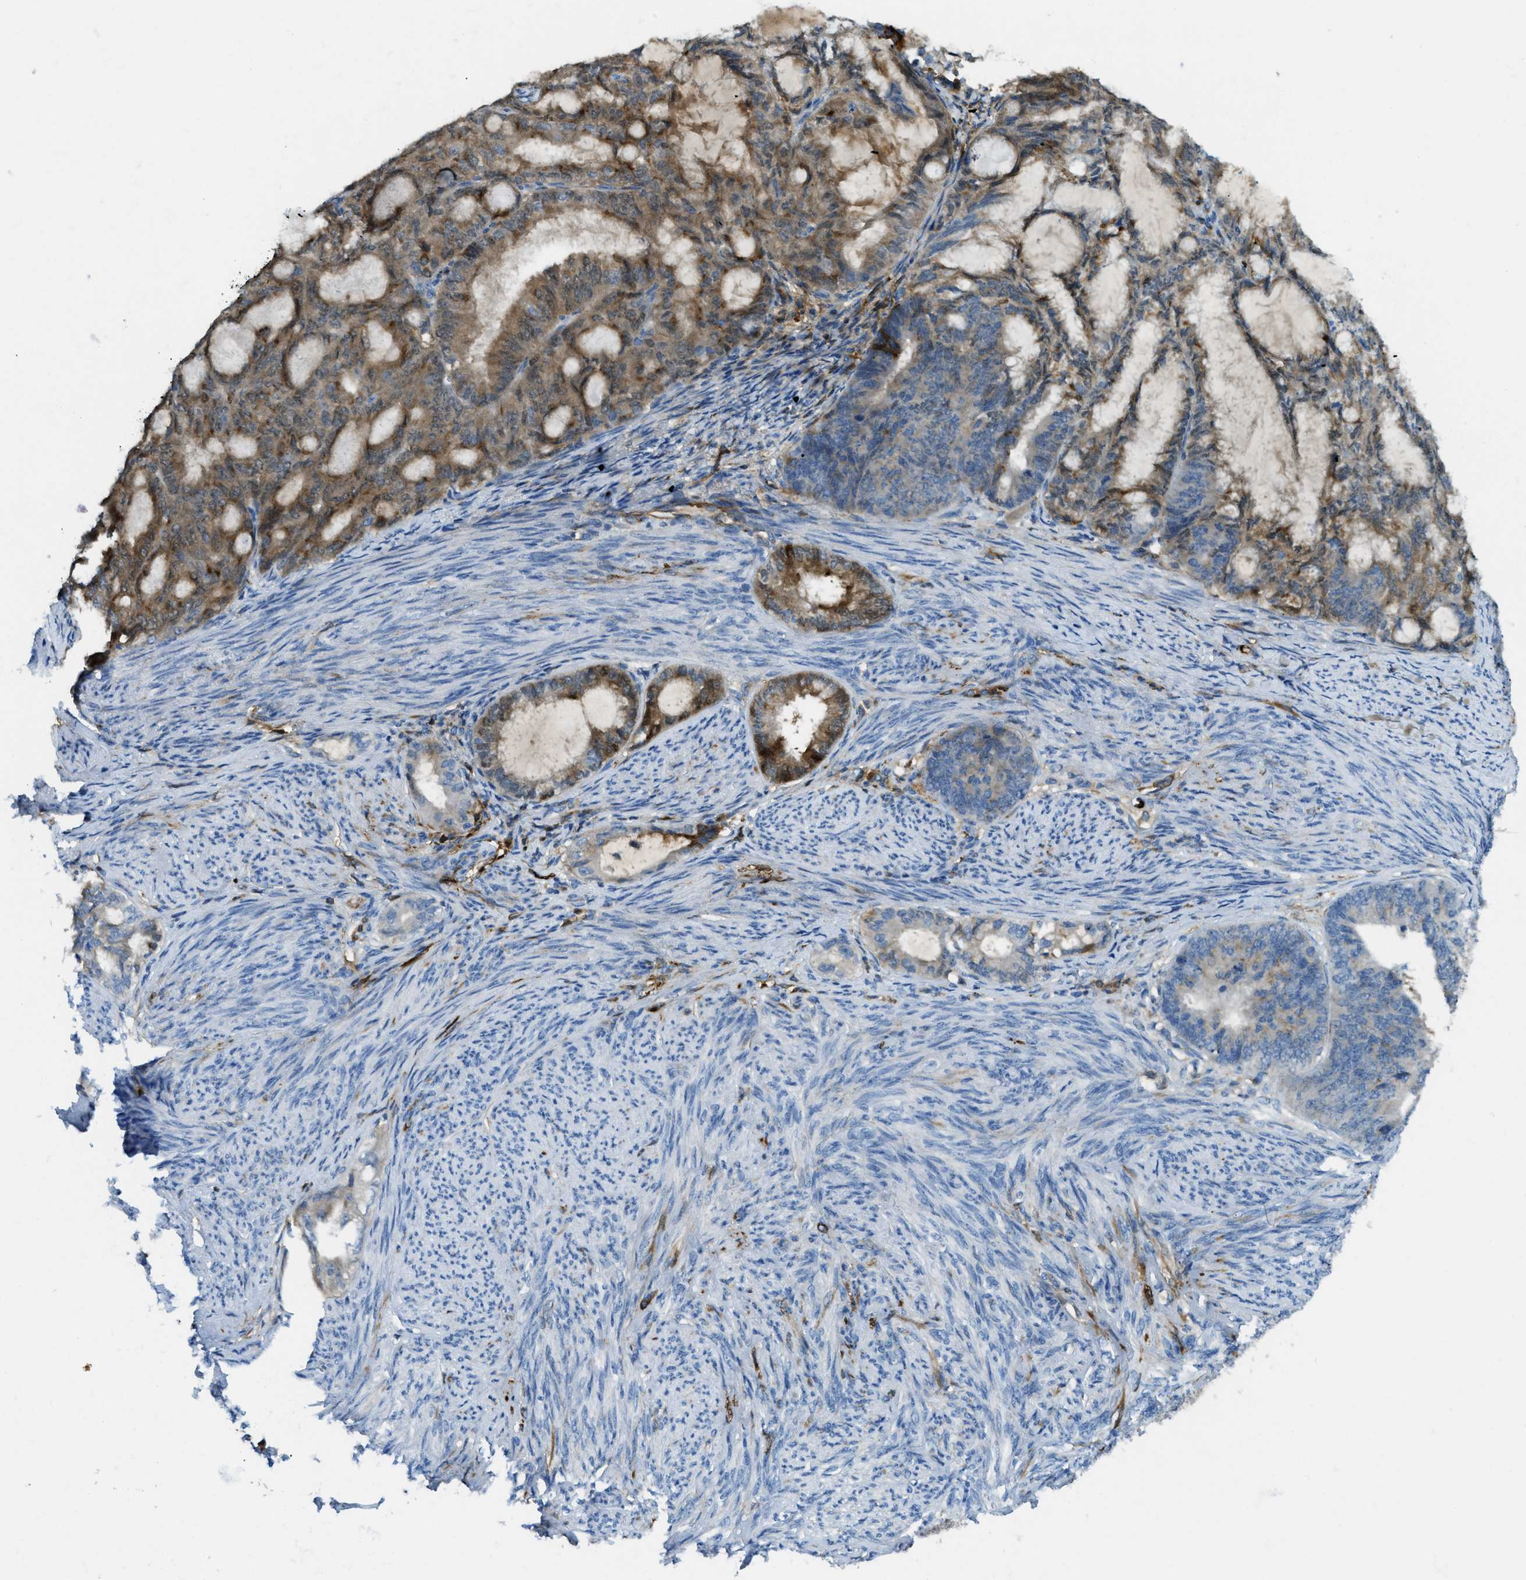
{"staining": {"intensity": "weak", "quantity": ">75%", "location": "cytoplasmic/membranous"}, "tissue": "endometrial cancer", "cell_type": "Tumor cells", "image_type": "cancer", "snomed": [{"axis": "morphology", "description": "Adenocarcinoma, NOS"}, {"axis": "topography", "description": "Endometrium"}], "caption": "DAB (3,3'-diaminobenzidine) immunohistochemical staining of human endometrial adenocarcinoma exhibits weak cytoplasmic/membranous protein staining in about >75% of tumor cells. (Stains: DAB (3,3'-diaminobenzidine) in brown, nuclei in blue, Microscopy: brightfield microscopy at high magnification).", "gene": "TRIM59", "patient": {"sex": "female", "age": 86}}